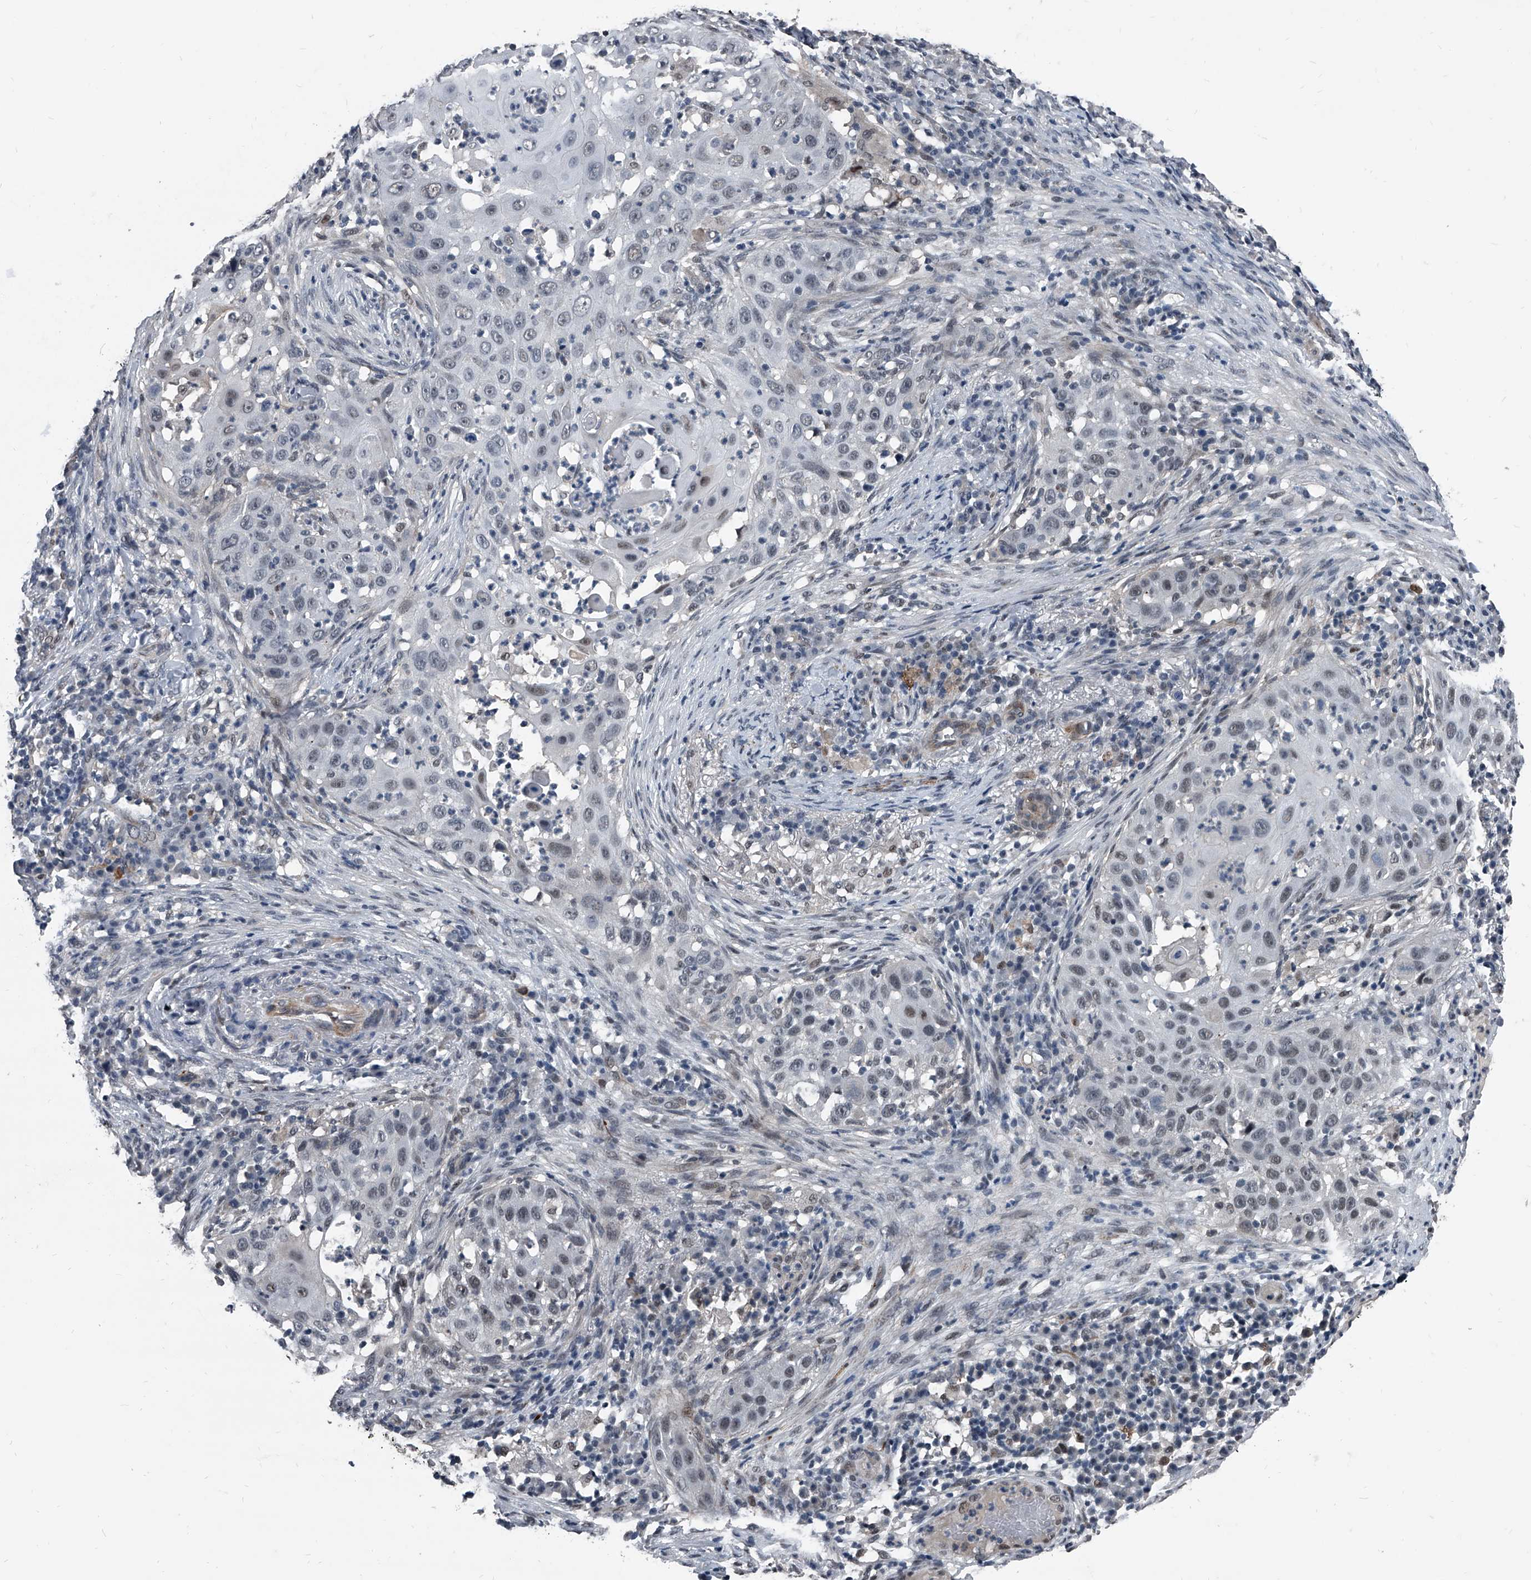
{"staining": {"intensity": "negative", "quantity": "none", "location": "none"}, "tissue": "skin cancer", "cell_type": "Tumor cells", "image_type": "cancer", "snomed": [{"axis": "morphology", "description": "Squamous cell carcinoma, NOS"}, {"axis": "topography", "description": "Skin"}], "caption": "Micrograph shows no significant protein positivity in tumor cells of skin cancer.", "gene": "MEN1", "patient": {"sex": "female", "age": 44}}